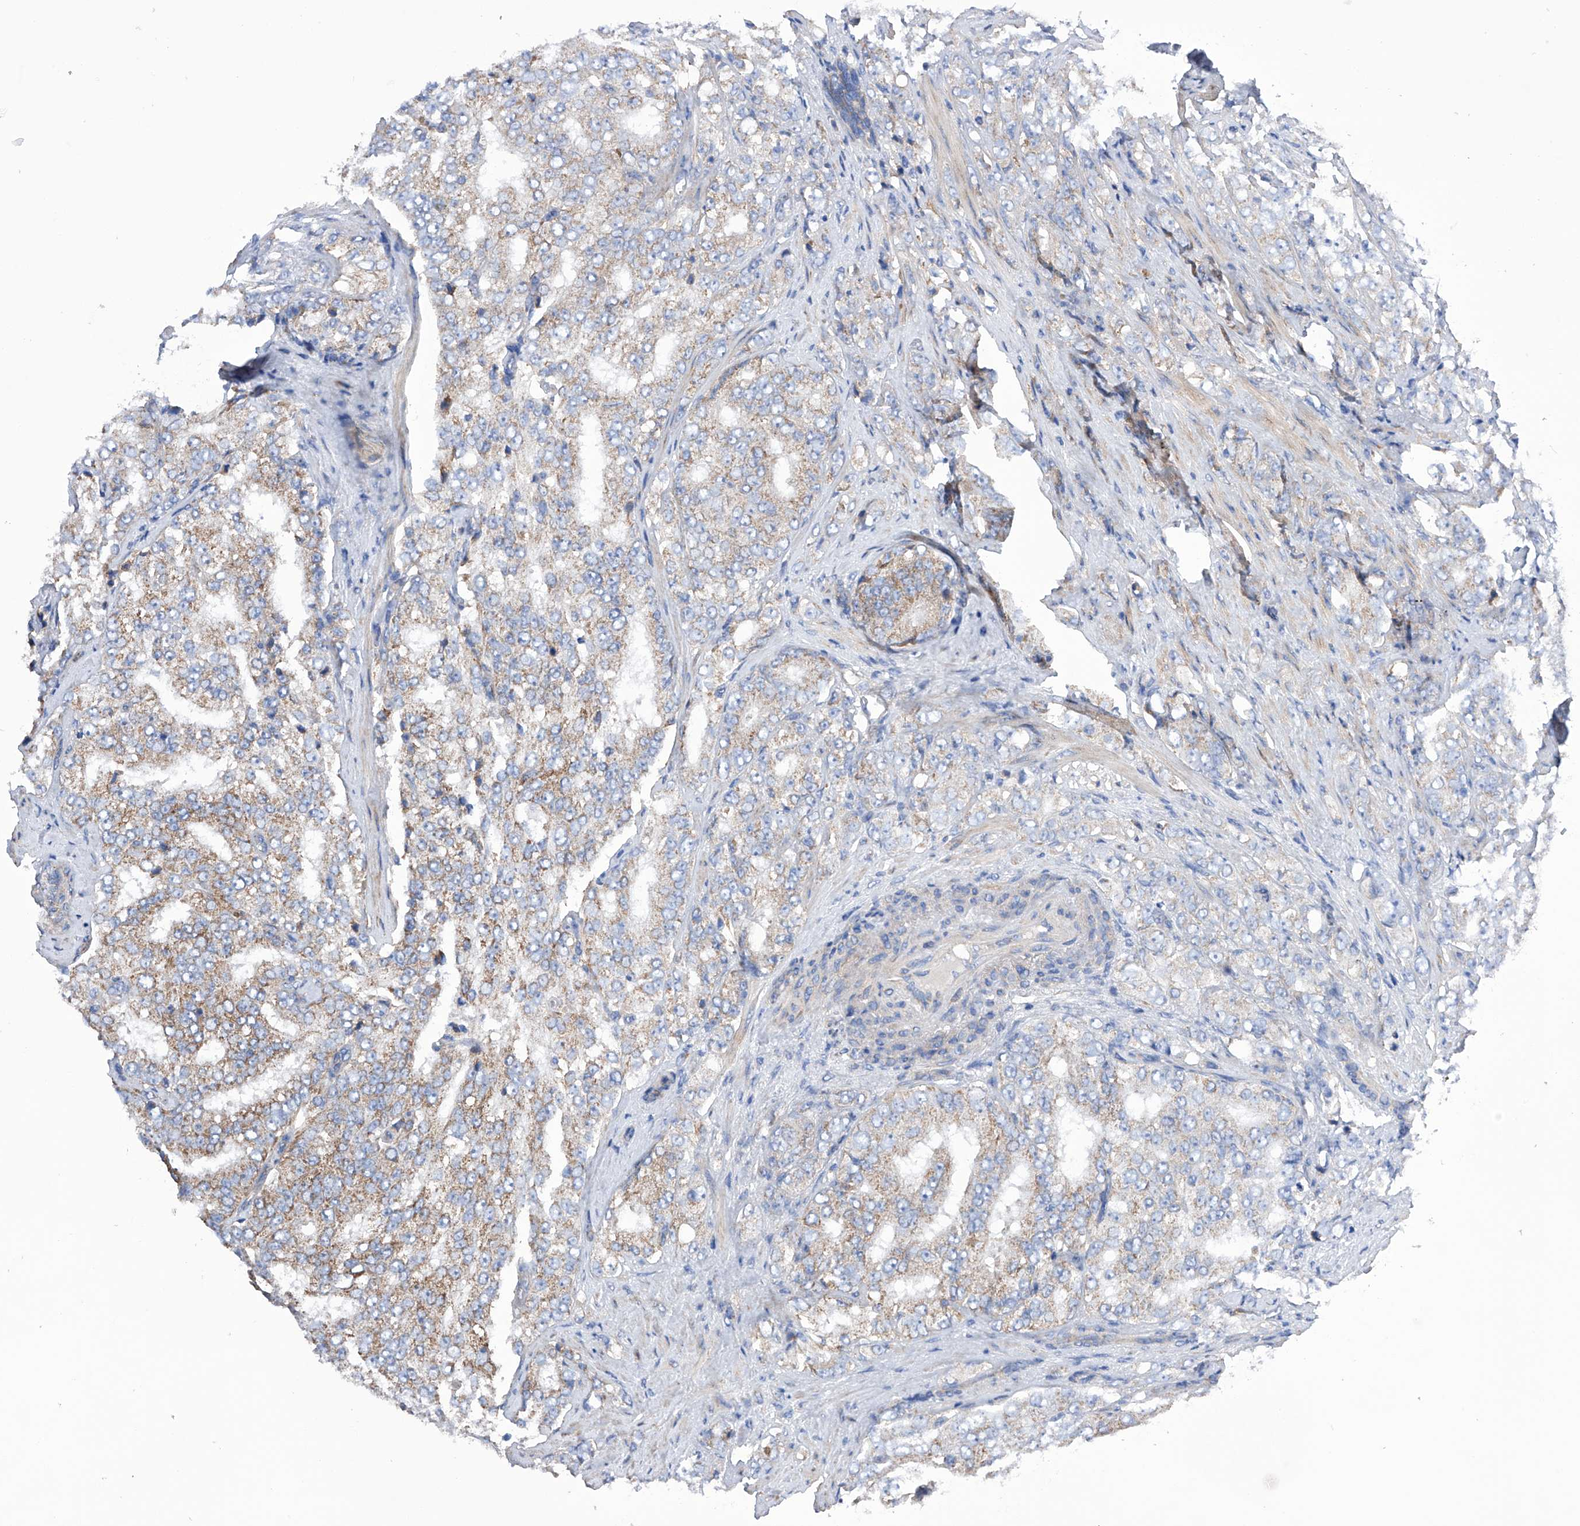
{"staining": {"intensity": "moderate", "quantity": "25%-75%", "location": "cytoplasmic/membranous"}, "tissue": "prostate cancer", "cell_type": "Tumor cells", "image_type": "cancer", "snomed": [{"axis": "morphology", "description": "Adenocarcinoma, High grade"}, {"axis": "topography", "description": "Prostate"}], "caption": "DAB immunohistochemical staining of prostate cancer (adenocarcinoma (high-grade)) shows moderate cytoplasmic/membranous protein positivity in about 25%-75% of tumor cells. (DAB (3,3'-diaminobenzidine) = brown stain, brightfield microscopy at high magnification).", "gene": "EFCAB2", "patient": {"sex": "male", "age": 58}}